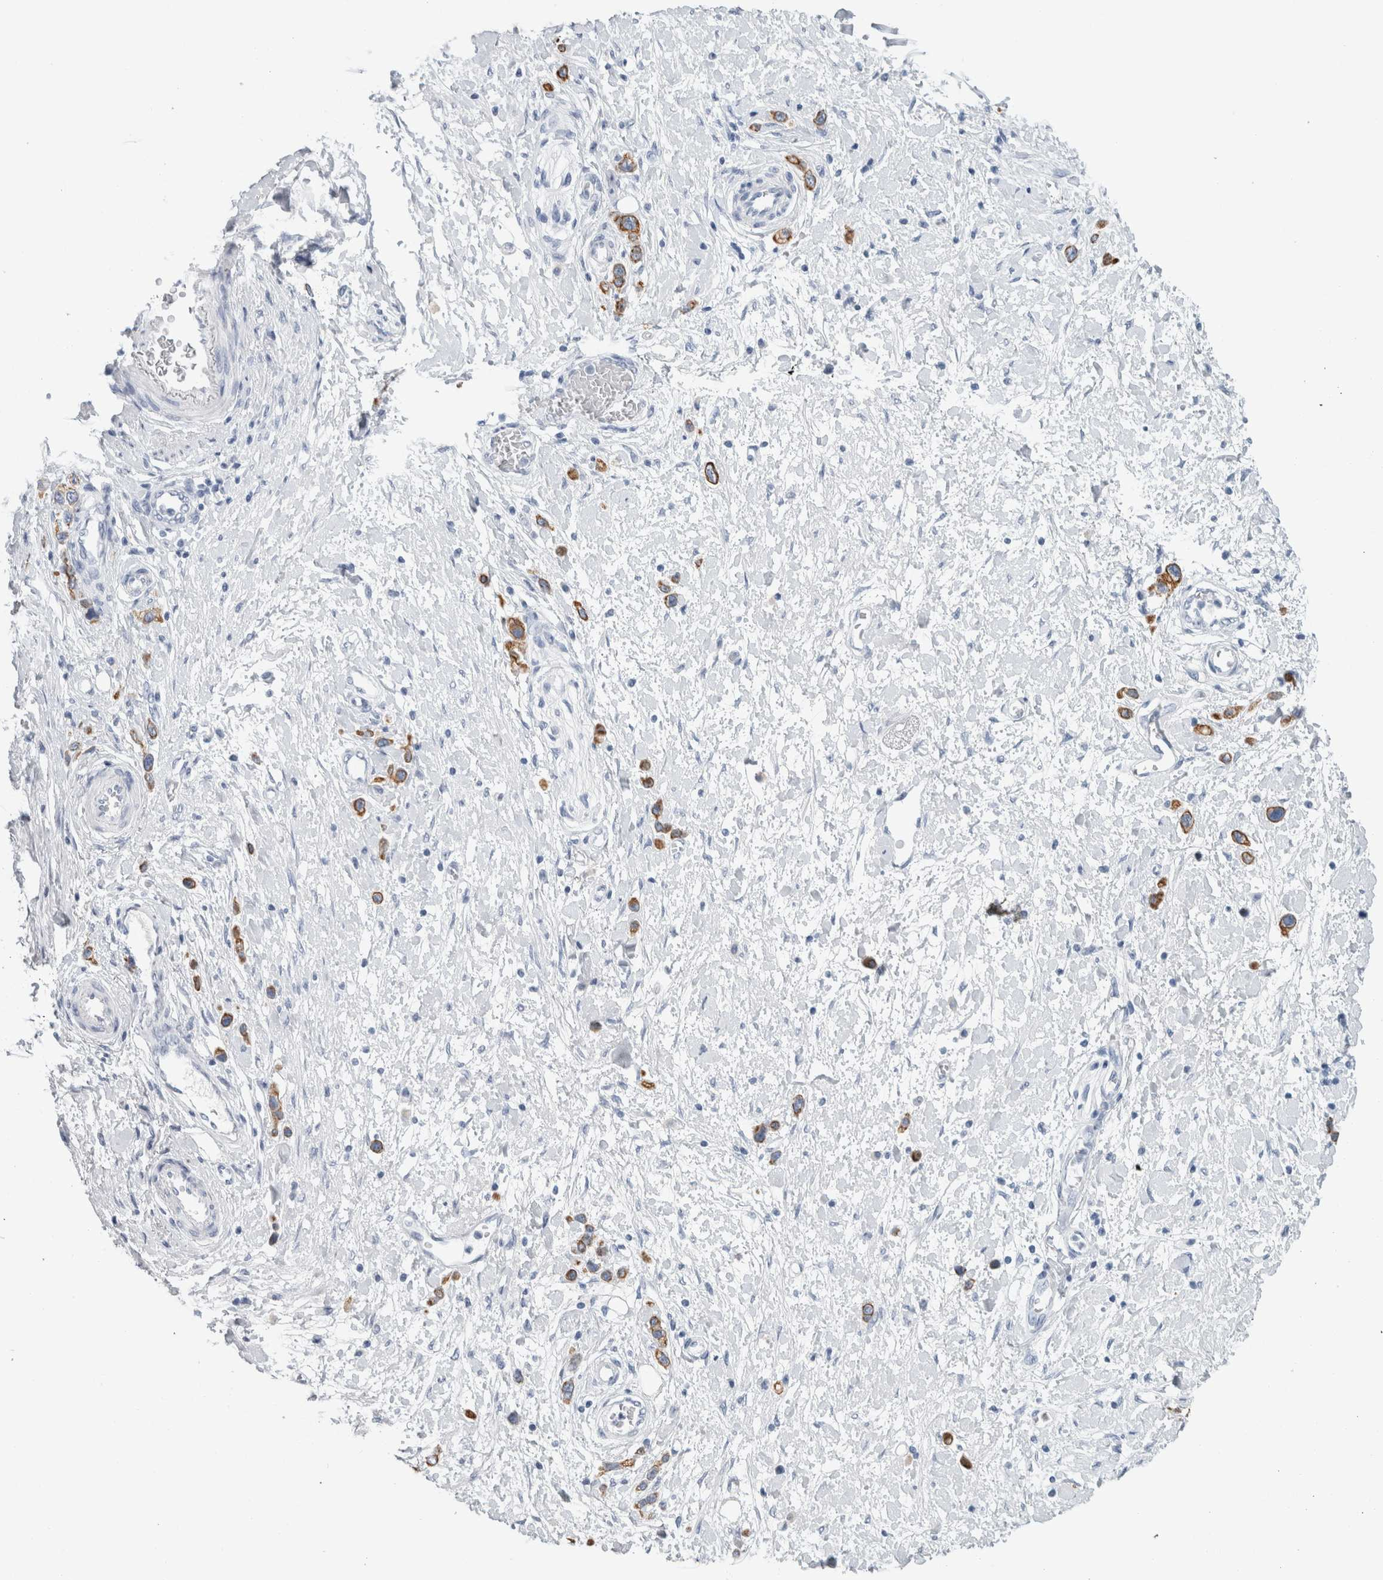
{"staining": {"intensity": "moderate", "quantity": ">75%", "location": "cytoplasmic/membranous"}, "tissue": "stomach cancer", "cell_type": "Tumor cells", "image_type": "cancer", "snomed": [{"axis": "morphology", "description": "Adenocarcinoma, NOS"}, {"axis": "topography", "description": "Stomach"}], "caption": "High-magnification brightfield microscopy of stomach cancer (adenocarcinoma) stained with DAB (brown) and counterstained with hematoxylin (blue). tumor cells exhibit moderate cytoplasmic/membranous expression is seen in about>75% of cells.", "gene": "RPH3AL", "patient": {"sex": "female", "age": 65}}